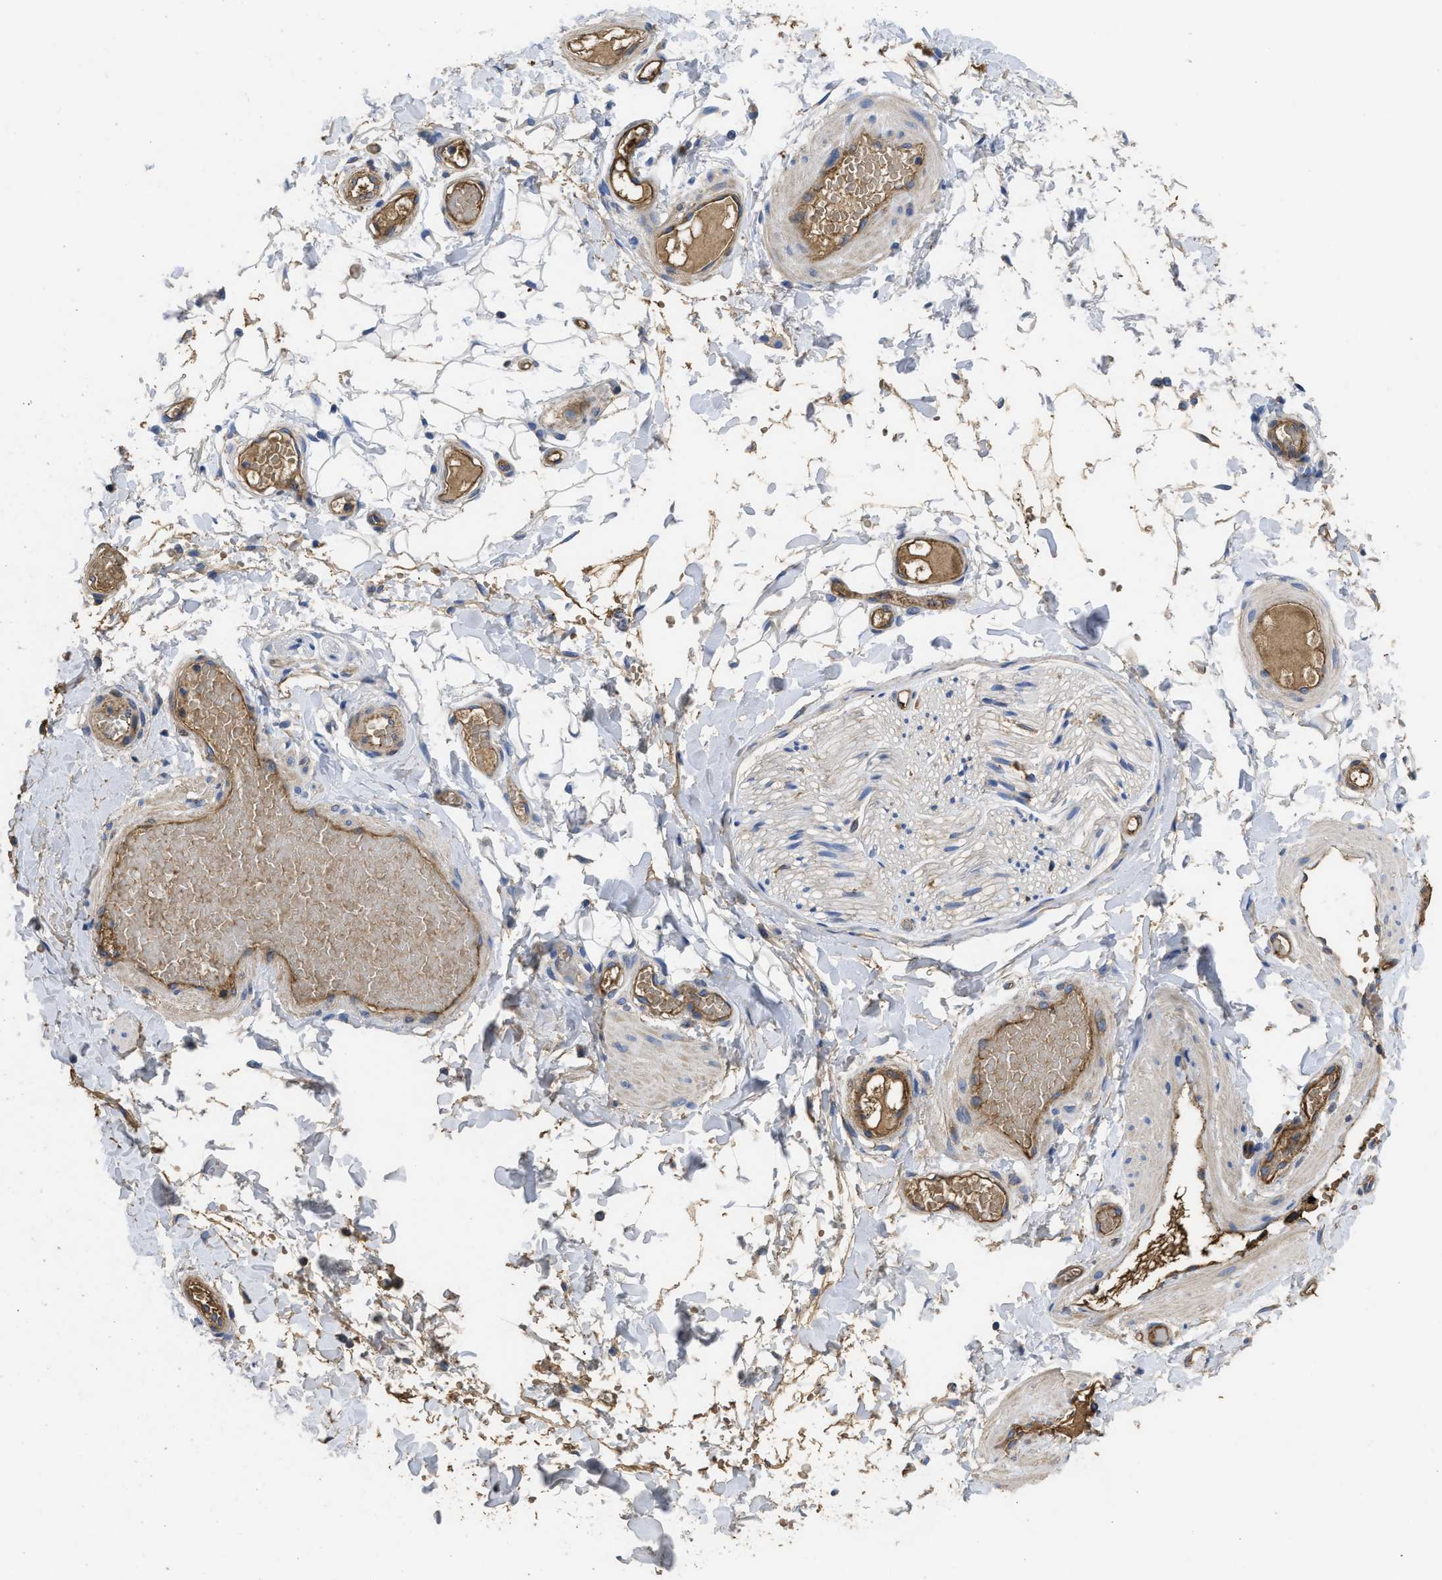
{"staining": {"intensity": "weak", "quantity": "25%-75%", "location": "cytoplasmic/membranous"}, "tissue": "adipose tissue", "cell_type": "Adipocytes", "image_type": "normal", "snomed": [{"axis": "morphology", "description": "Normal tissue, NOS"}, {"axis": "topography", "description": "Adipose tissue"}, {"axis": "topography", "description": "Vascular tissue"}, {"axis": "topography", "description": "Peripheral nerve tissue"}], "caption": "Protein staining by immunohistochemistry demonstrates weak cytoplasmic/membranous expression in approximately 25%-75% of adipocytes in benign adipose tissue. (DAB IHC, brown staining for protein, blue staining for nuclei).", "gene": "USP4", "patient": {"sex": "male", "age": 25}}